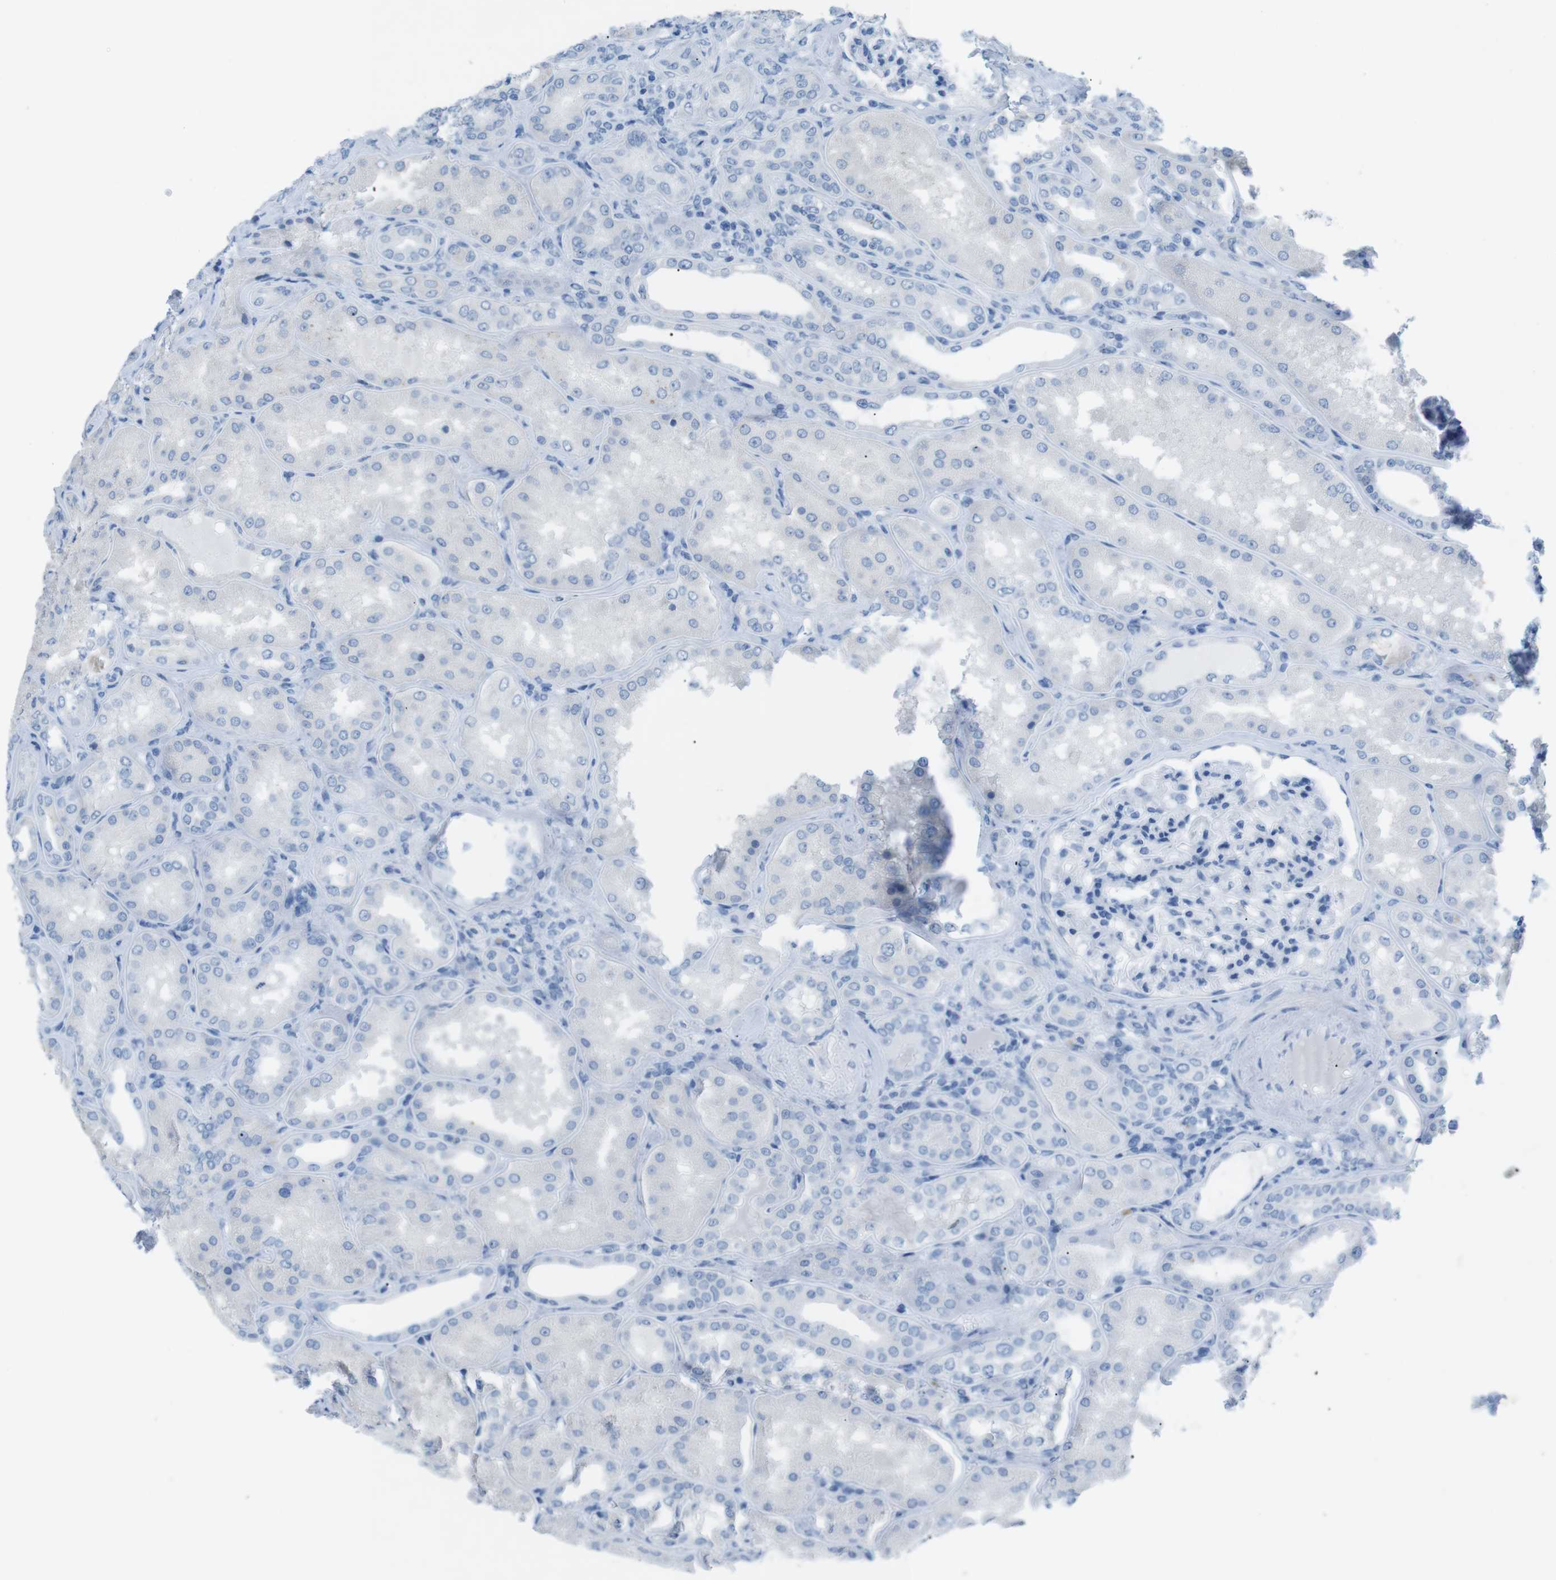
{"staining": {"intensity": "negative", "quantity": "none", "location": "none"}, "tissue": "kidney", "cell_type": "Cells in glomeruli", "image_type": "normal", "snomed": [{"axis": "morphology", "description": "Normal tissue, NOS"}, {"axis": "topography", "description": "Kidney"}], "caption": "Protein analysis of benign kidney exhibits no significant expression in cells in glomeruli. (DAB immunohistochemistry (IHC) with hematoxylin counter stain).", "gene": "SALL4", "patient": {"sex": "female", "age": 56}}